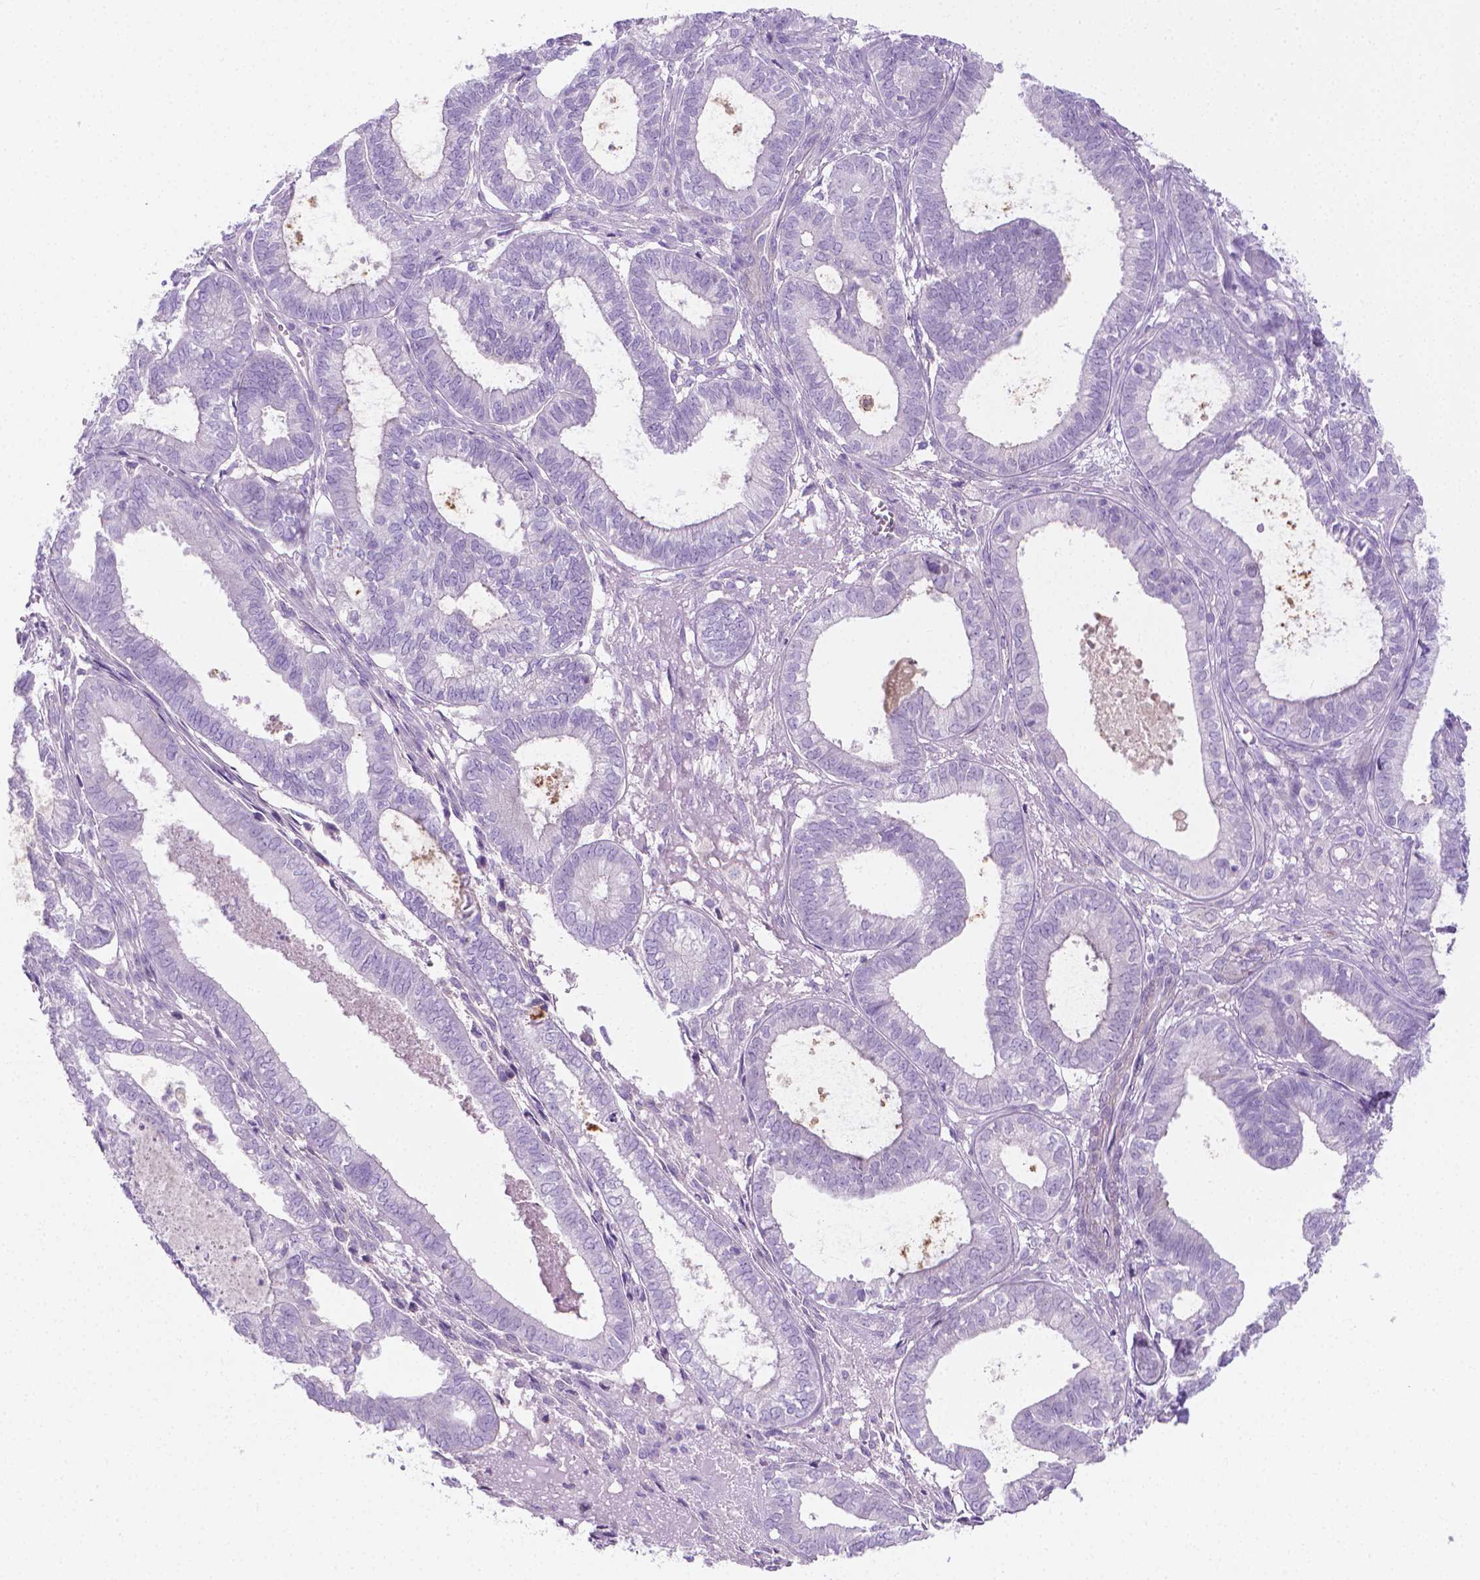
{"staining": {"intensity": "negative", "quantity": "none", "location": "none"}, "tissue": "ovarian cancer", "cell_type": "Tumor cells", "image_type": "cancer", "snomed": [{"axis": "morphology", "description": "Carcinoma, endometroid"}, {"axis": "topography", "description": "Ovary"}], "caption": "Immunohistochemistry (IHC) photomicrograph of neoplastic tissue: ovarian cancer stained with DAB (3,3'-diaminobenzidine) shows no significant protein expression in tumor cells.", "gene": "FASN", "patient": {"sex": "female", "age": 64}}